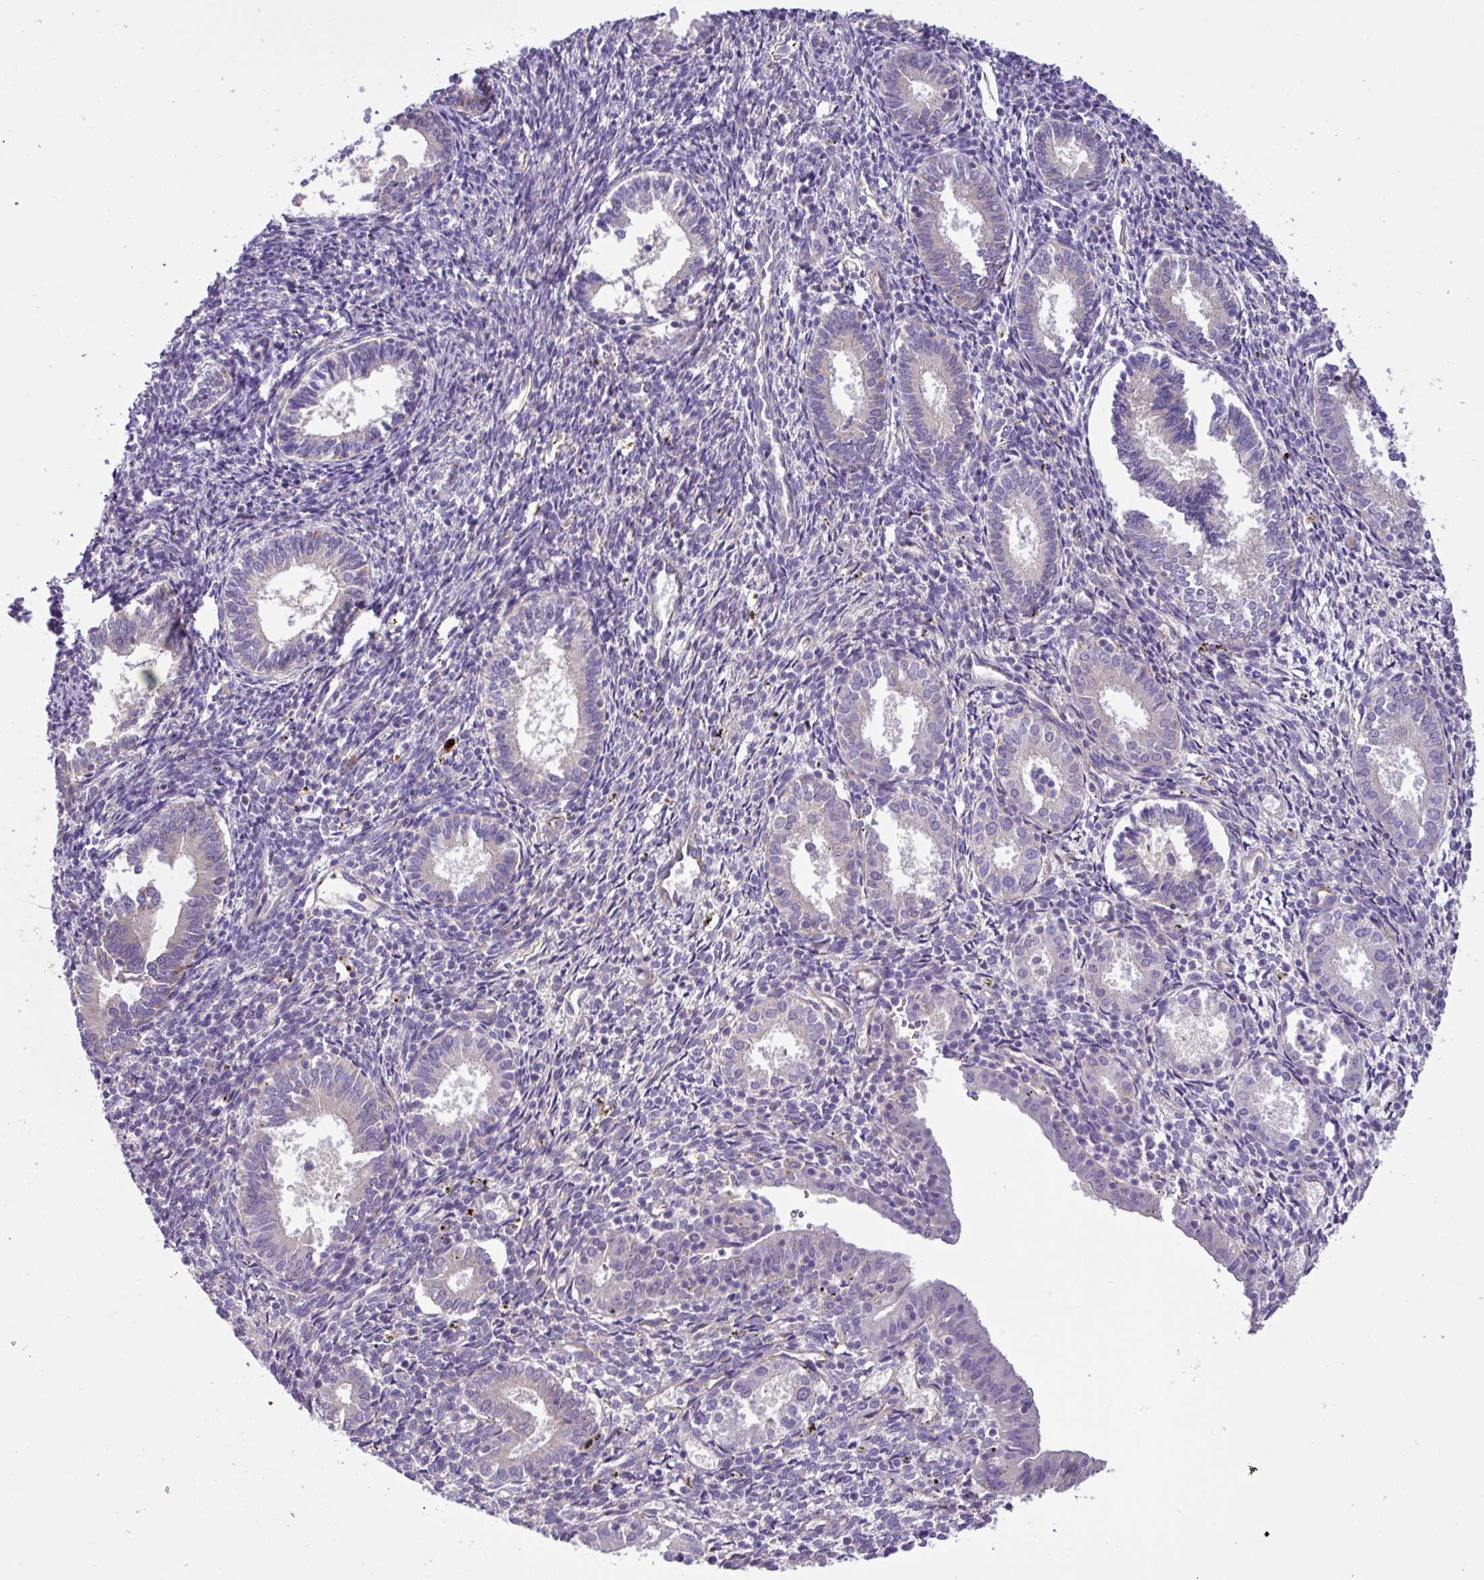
{"staining": {"intensity": "negative", "quantity": "none", "location": "none"}, "tissue": "endometrium", "cell_type": "Cells in endometrial stroma", "image_type": "normal", "snomed": [{"axis": "morphology", "description": "Normal tissue, NOS"}, {"axis": "topography", "description": "Endometrium"}], "caption": "High magnification brightfield microscopy of normal endometrium stained with DAB (brown) and counterstained with hematoxylin (blue): cells in endometrial stroma show no significant positivity.", "gene": "MRM2", "patient": {"sex": "female", "age": 41}}